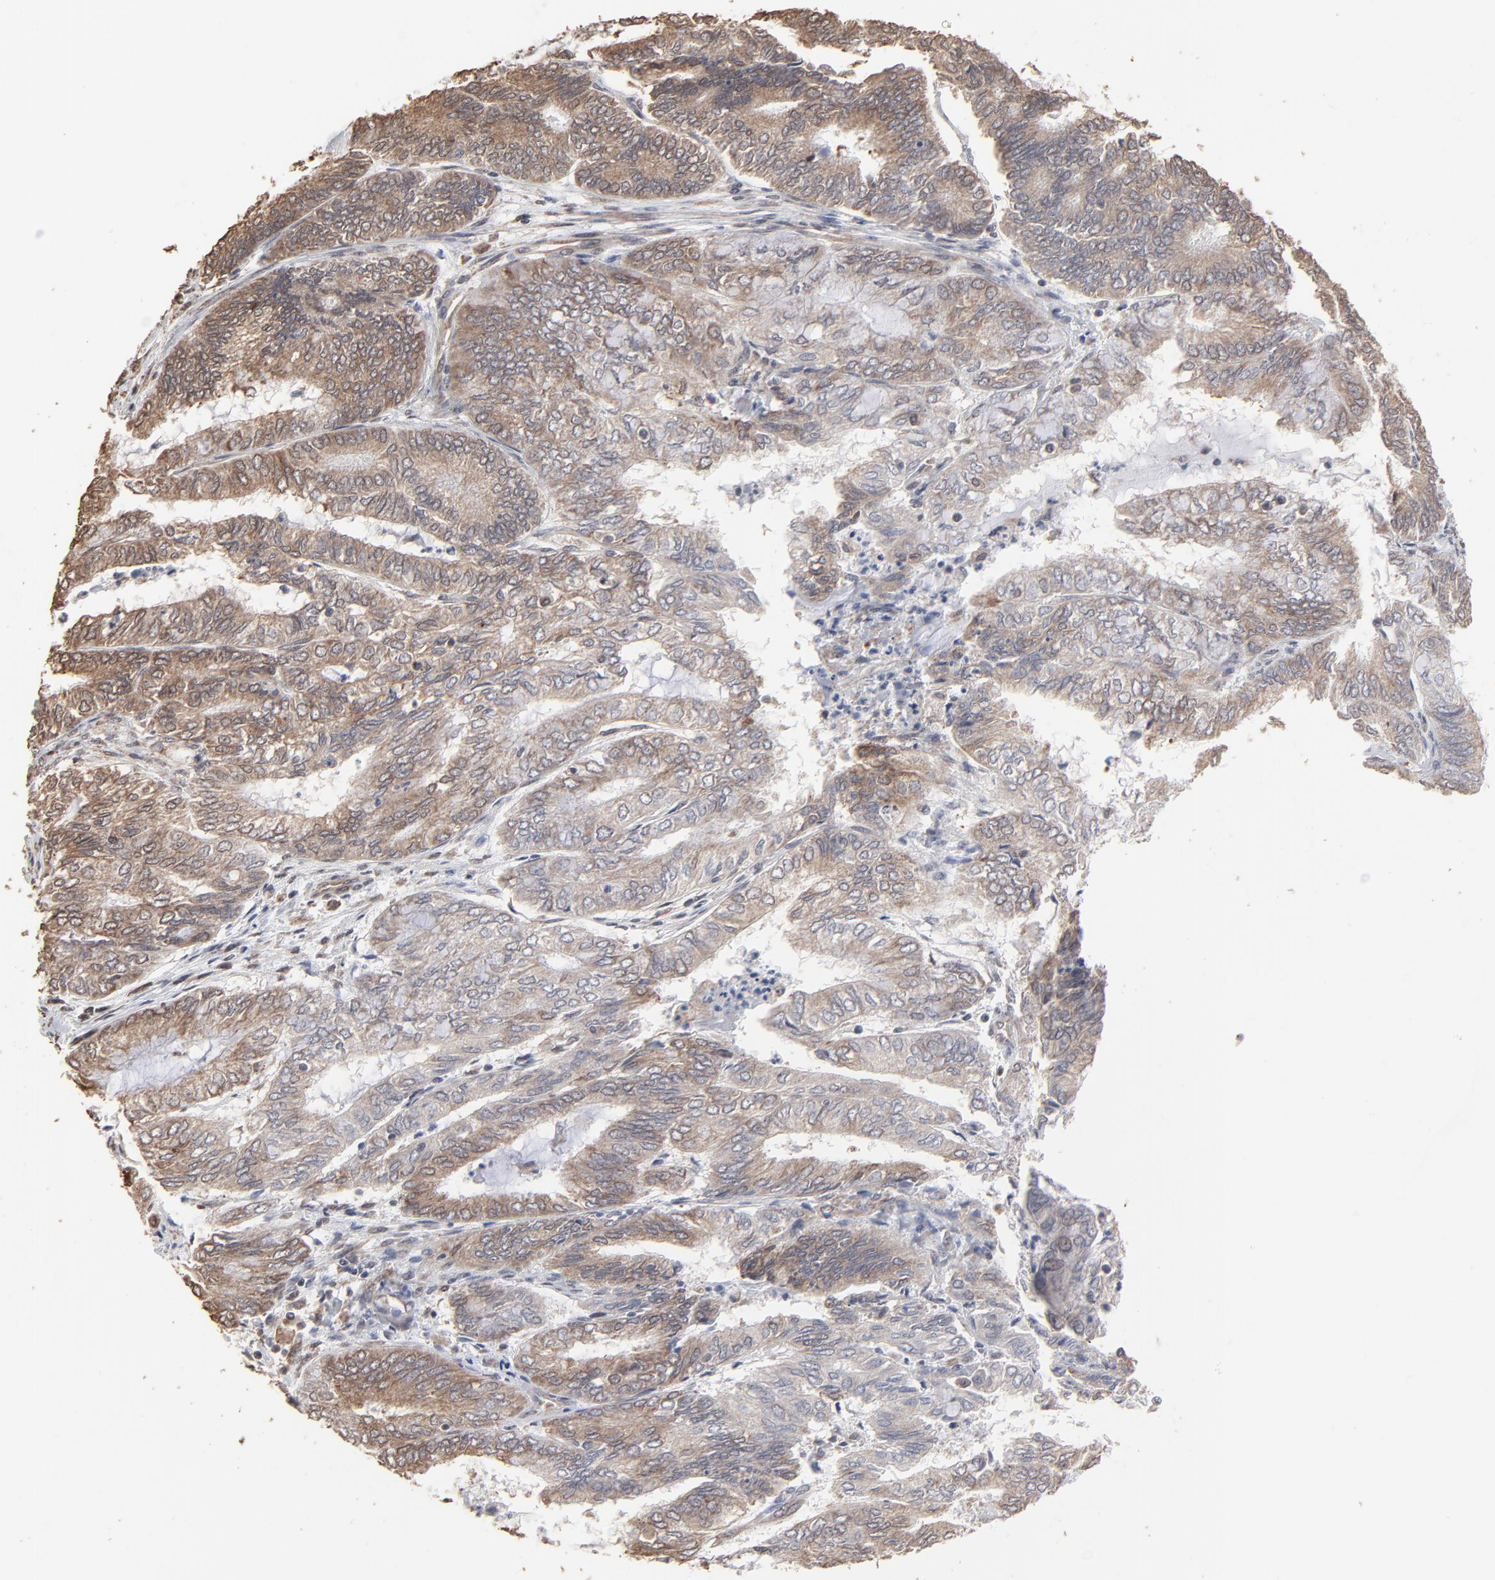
{"staining": {"intensity": "moderate", "quantity": ">75%", "location": "cytoplasmic/membranous"}, "tissue": "endometrial cancer", "cell_type": "Tumor cells", "image_type": "cancer", "snomed": [{"axis": "morphology", "description": "Adenocarcinoma, NOS"}, {"axis": "topography", "description": "Endometrium"}], "caption": "Endometrial cancer was stained to show a protein in brown. There is medium levels of moderate cytoplasmic/membranous staining in about >75% of tumor cells. (Brightfield microscopy of DAB IHC at high magnification).", "gene": "CHM", "patient": {"sex": "female", "age": 59}}